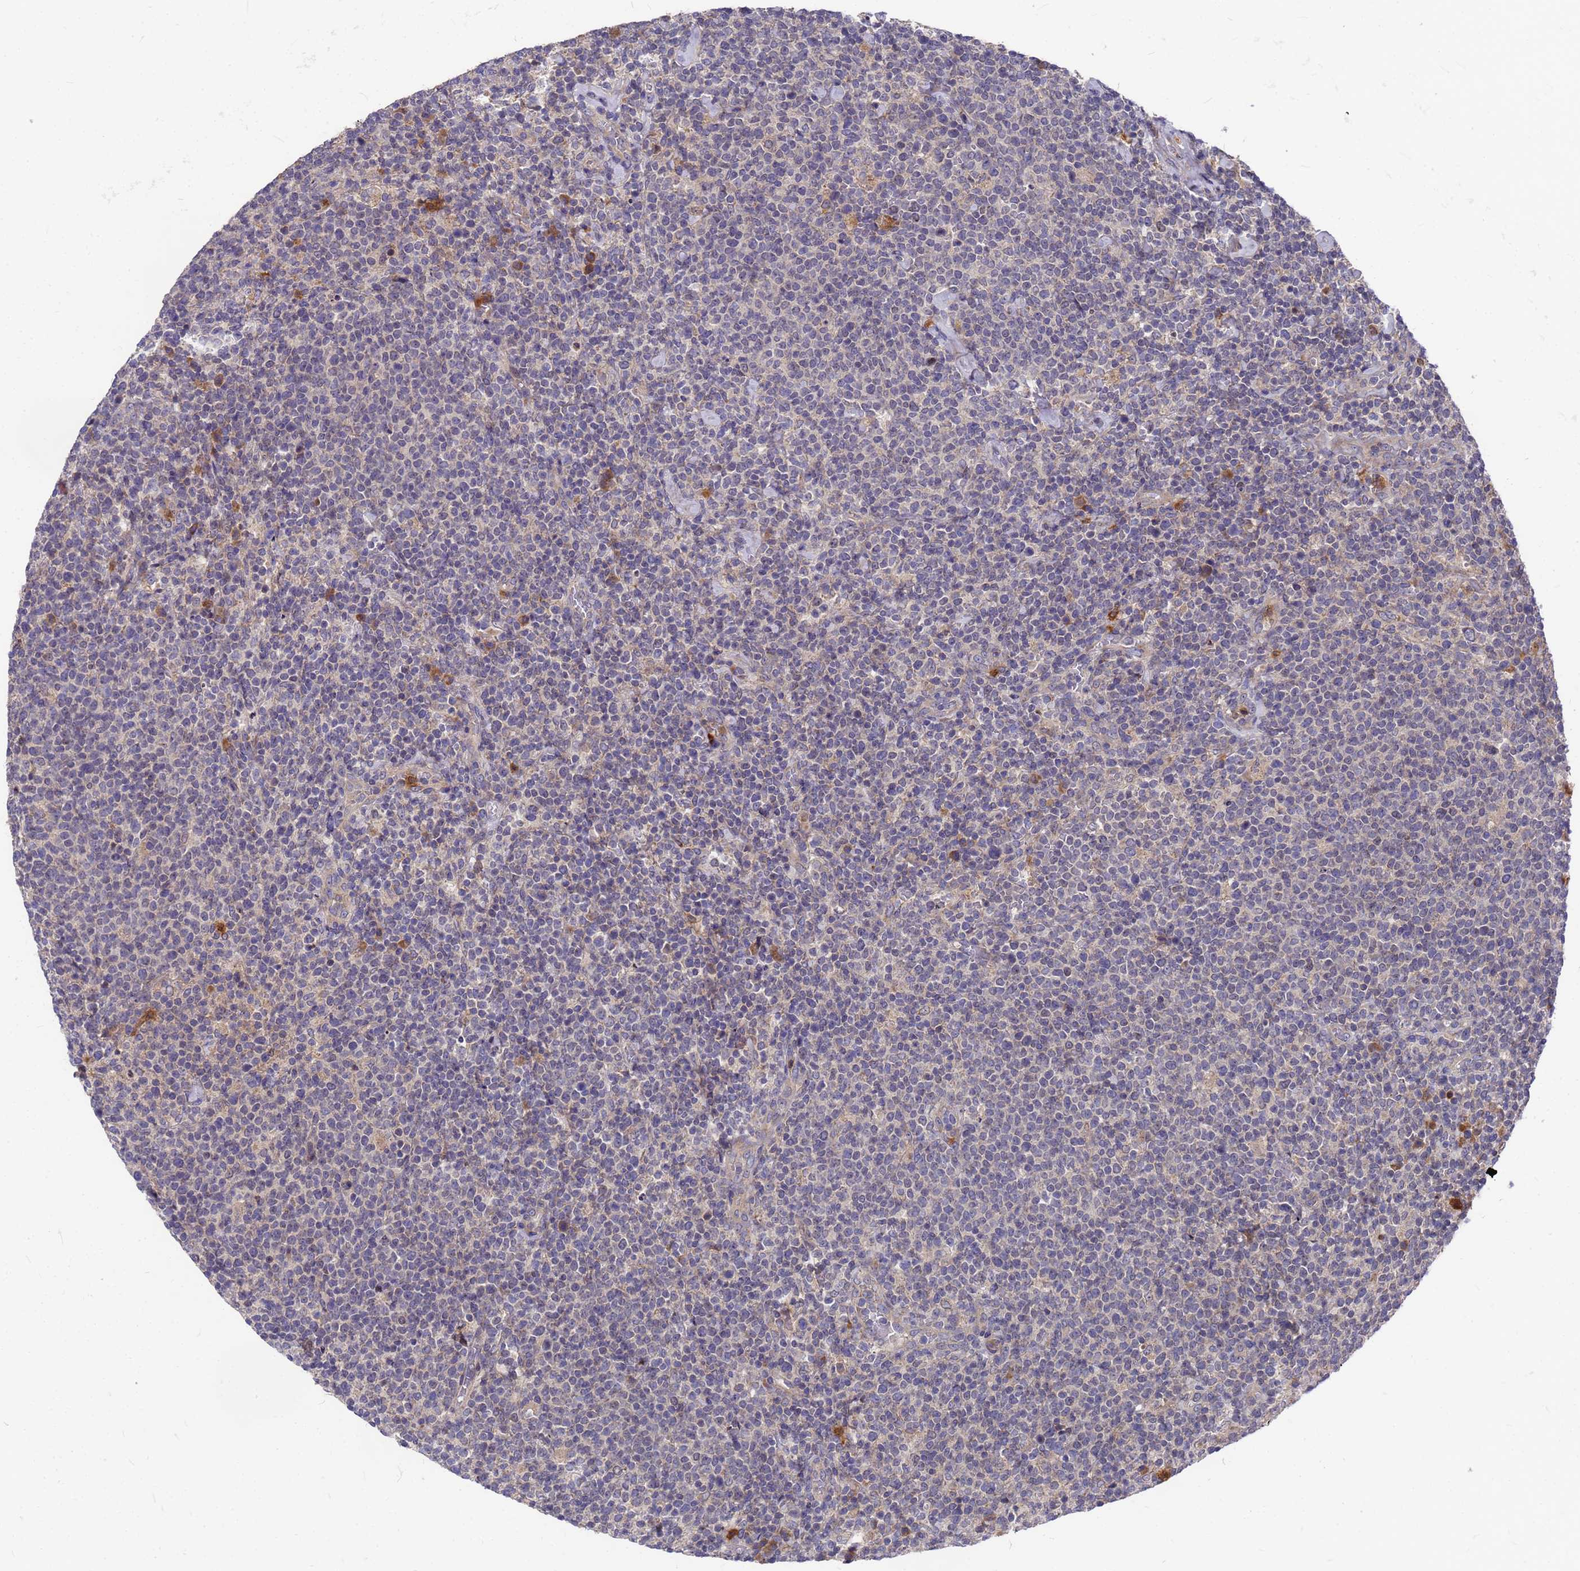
{"staining": {"intensity": "negative", "quantity": "none", "location": "none"}, "tissue": "lymphoma", "cell_type": "Tumor cells", "image_type": "cancer", "snomed": [{"axis": "morphology", "description": "Malignant lymphoma, non-Hodgkin's type, High grade"}, {"axis": "topography", "description": "Lymph node"}], "caption": "This photomicrograph is of lymphoma stained with immunohistochemistry (IHC) to label a protein in brown with the nuclei are counter-stained blue. There is no expression in tumor cells.", "gene": "ZNF717", "patient": {"sex": "male", "age": 61}}